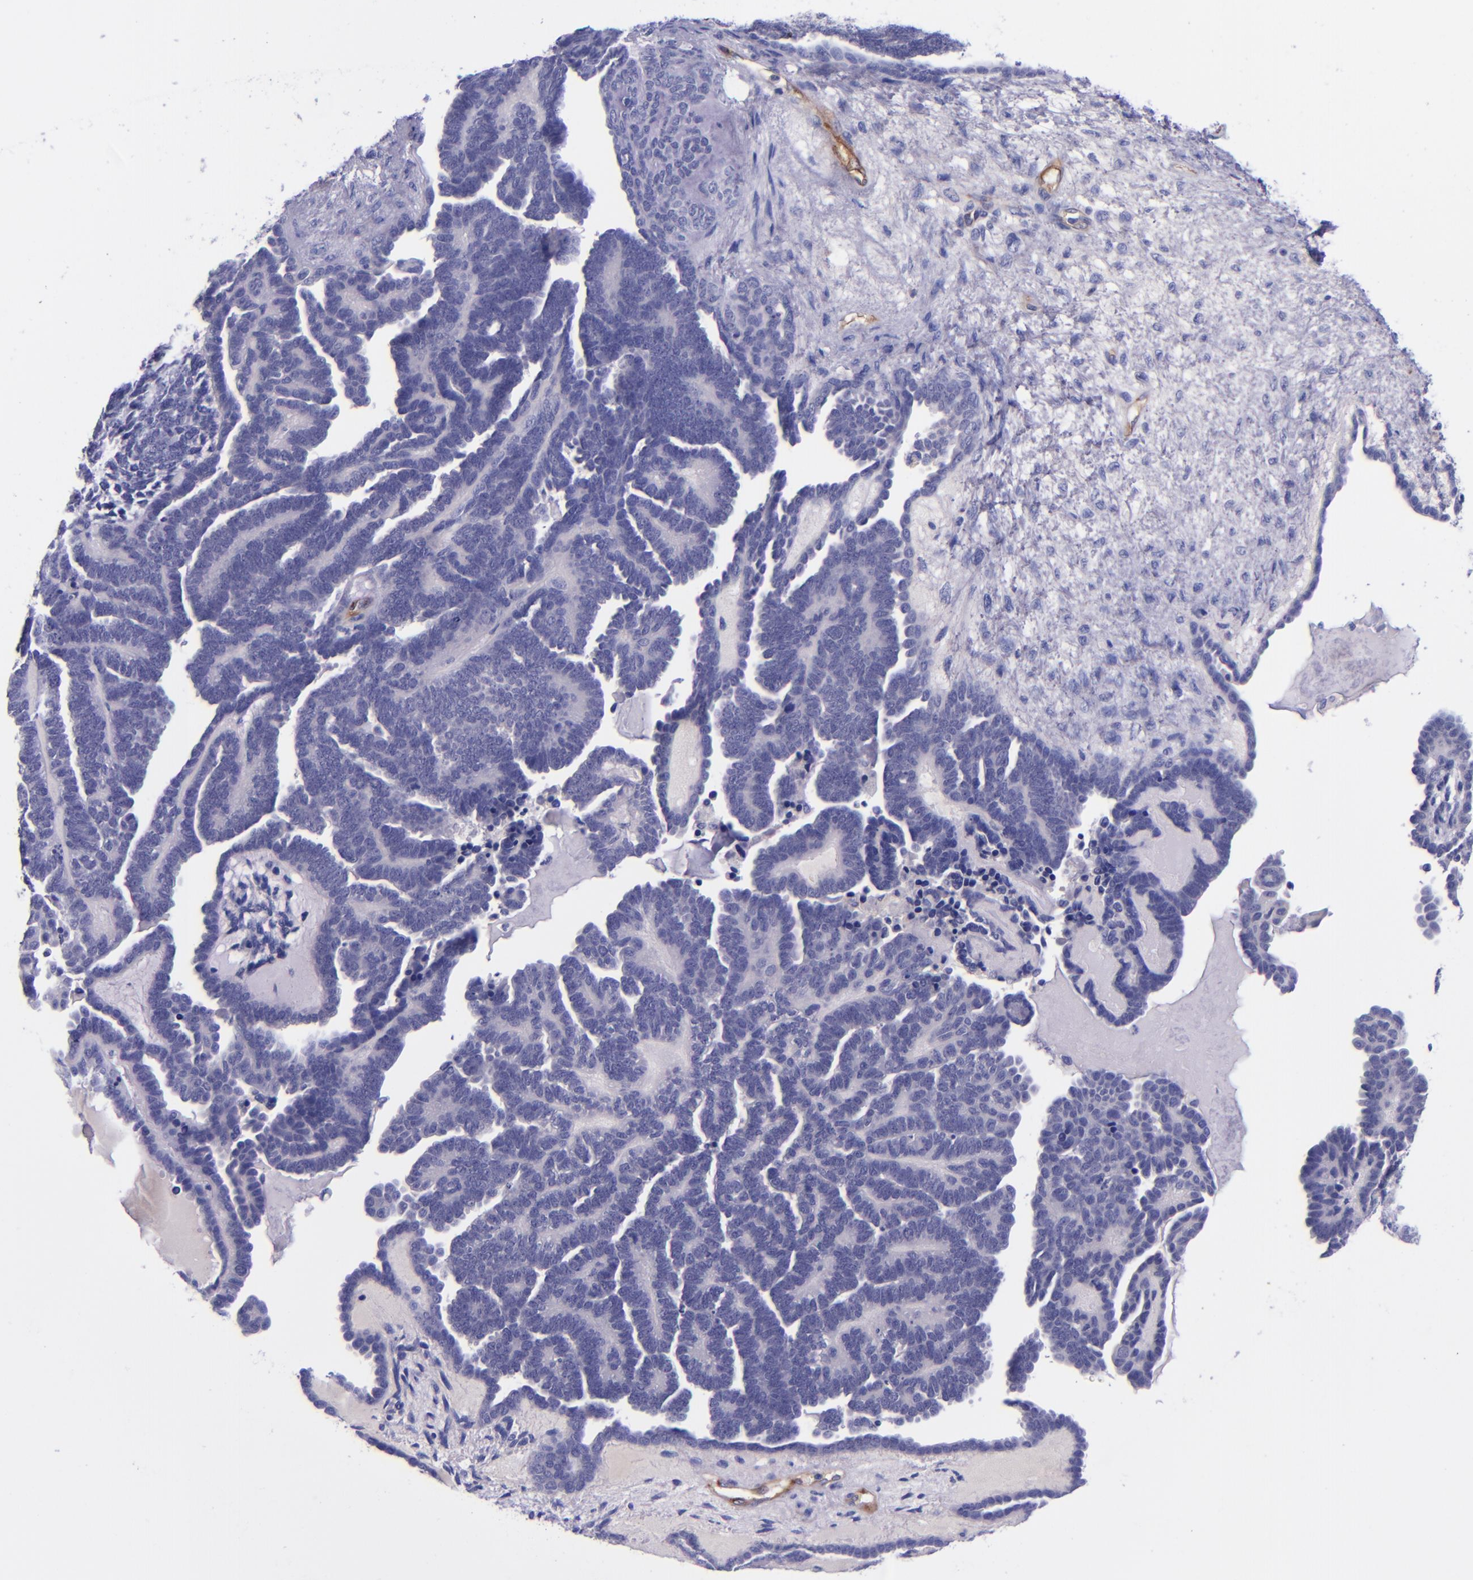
{"staining": {"intensity": "negative", "quantity": "none", "location": "none"}, "tissue": "endometrial cancer", "cell_type": "Tumor cells", "image_type": "cancer", "snomed": [{"axis": "morphology", "description": "Neoplasm, malignant, NOS"}, {"axis": "topography", "description": "Endometrium"}], "caption": "Immunohistochemistry (IHC) histopathology image of neoplastic tissue: human endometrial cancer (neoplasm (malignant)) stained with DAB (3,3'-diaminobenzidine) shows no significant protein staining in tumor cells.", "gene": "NOS3", "patient": {"sex": "female", "age": 74}}